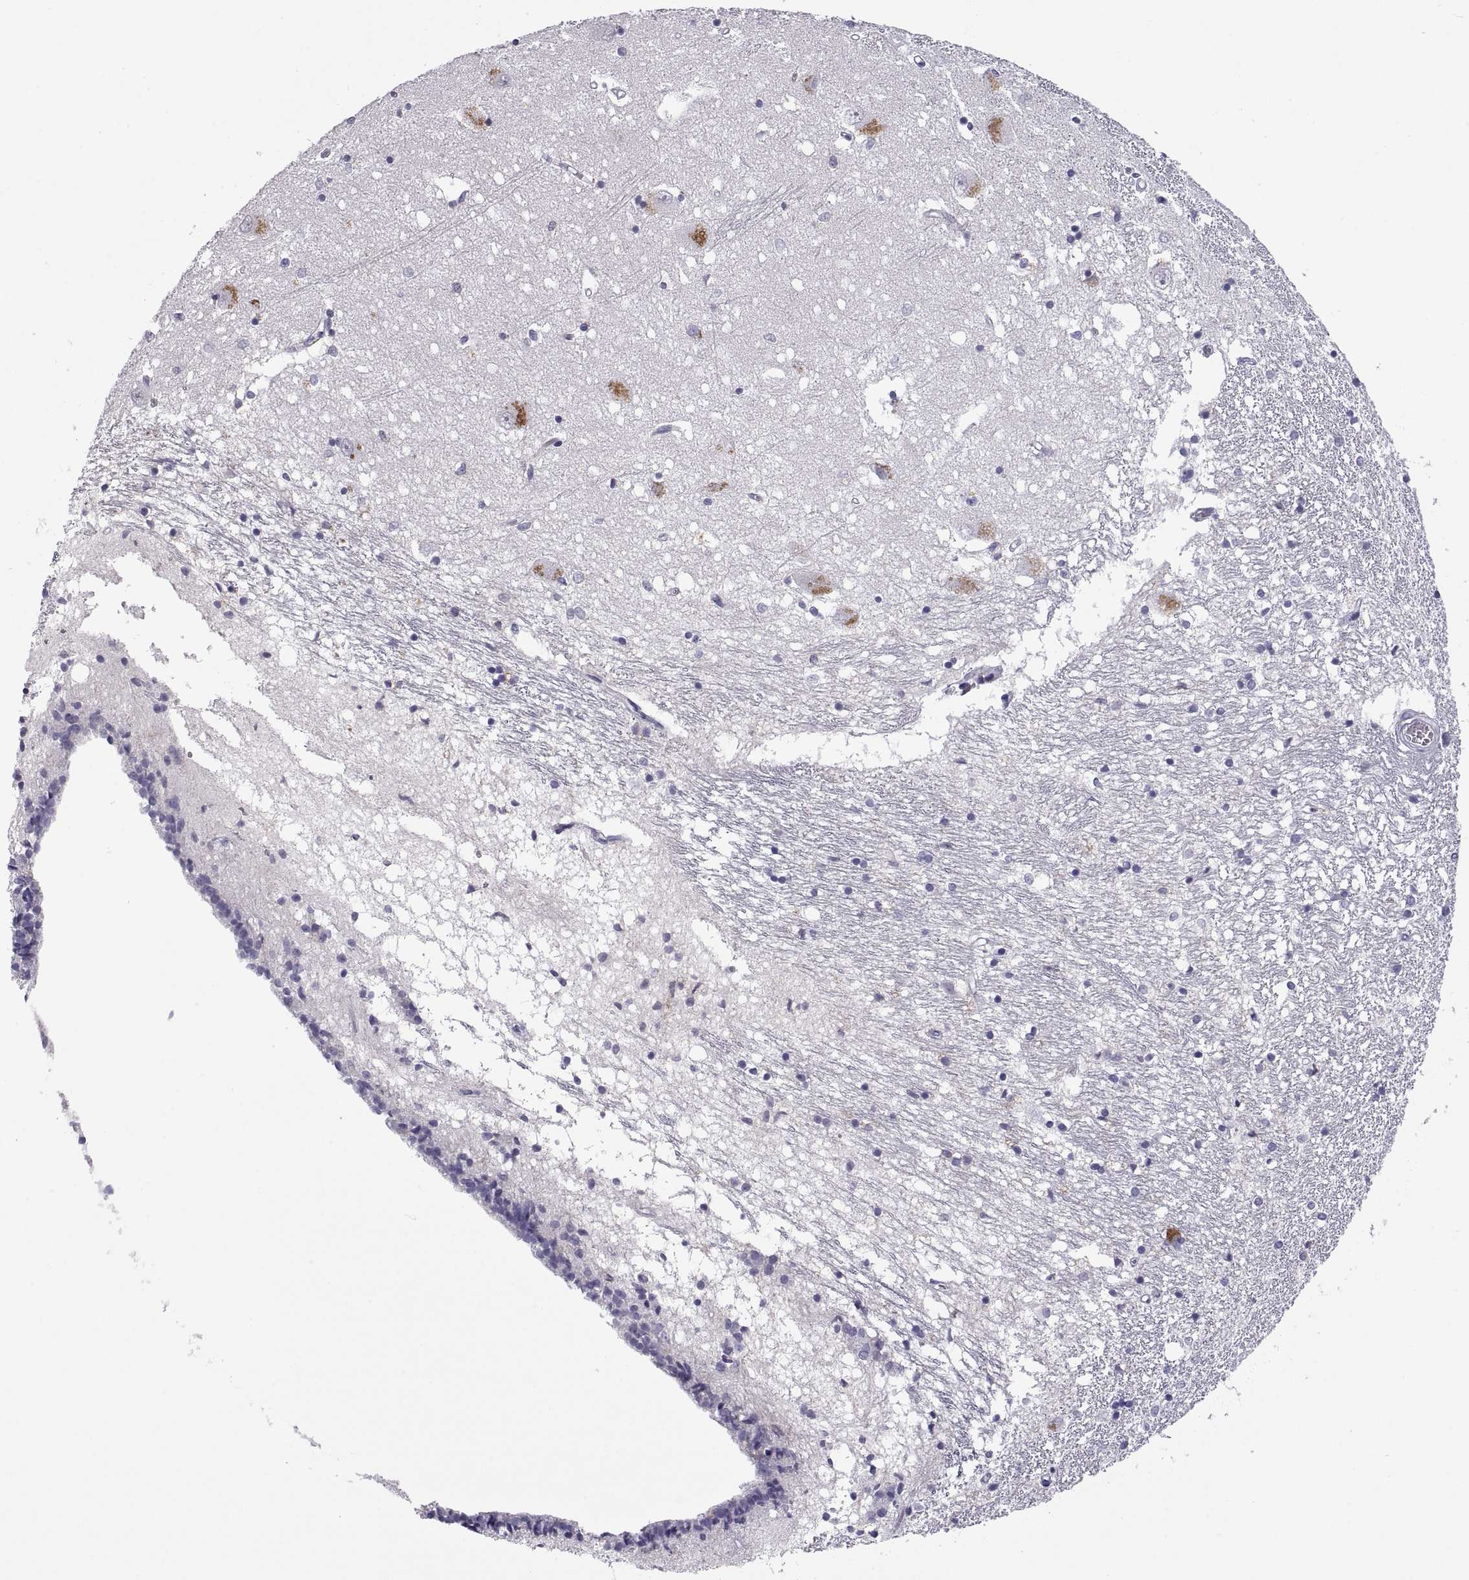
{"staining": {"intensity": "negative", "quantity": "none", "location": "none"}, "tissue": "caudate", "cell_type": "Glial cells", "image_type": "normal", "snomed": [{"axis": "morphology", "description": "Normal tissue, NOS"}, {"axis": "topography", "description": "Lateral ventricle wall"}], "caption": "An immunohistochemistry micrograph of benign caudate is shown. There is no staining in glial cells of caudate. (DAB immunohistochemistry with hematoxylin counter stain).", "gene": "RGS19", "patient": {"sex": "female", "age": 71}}